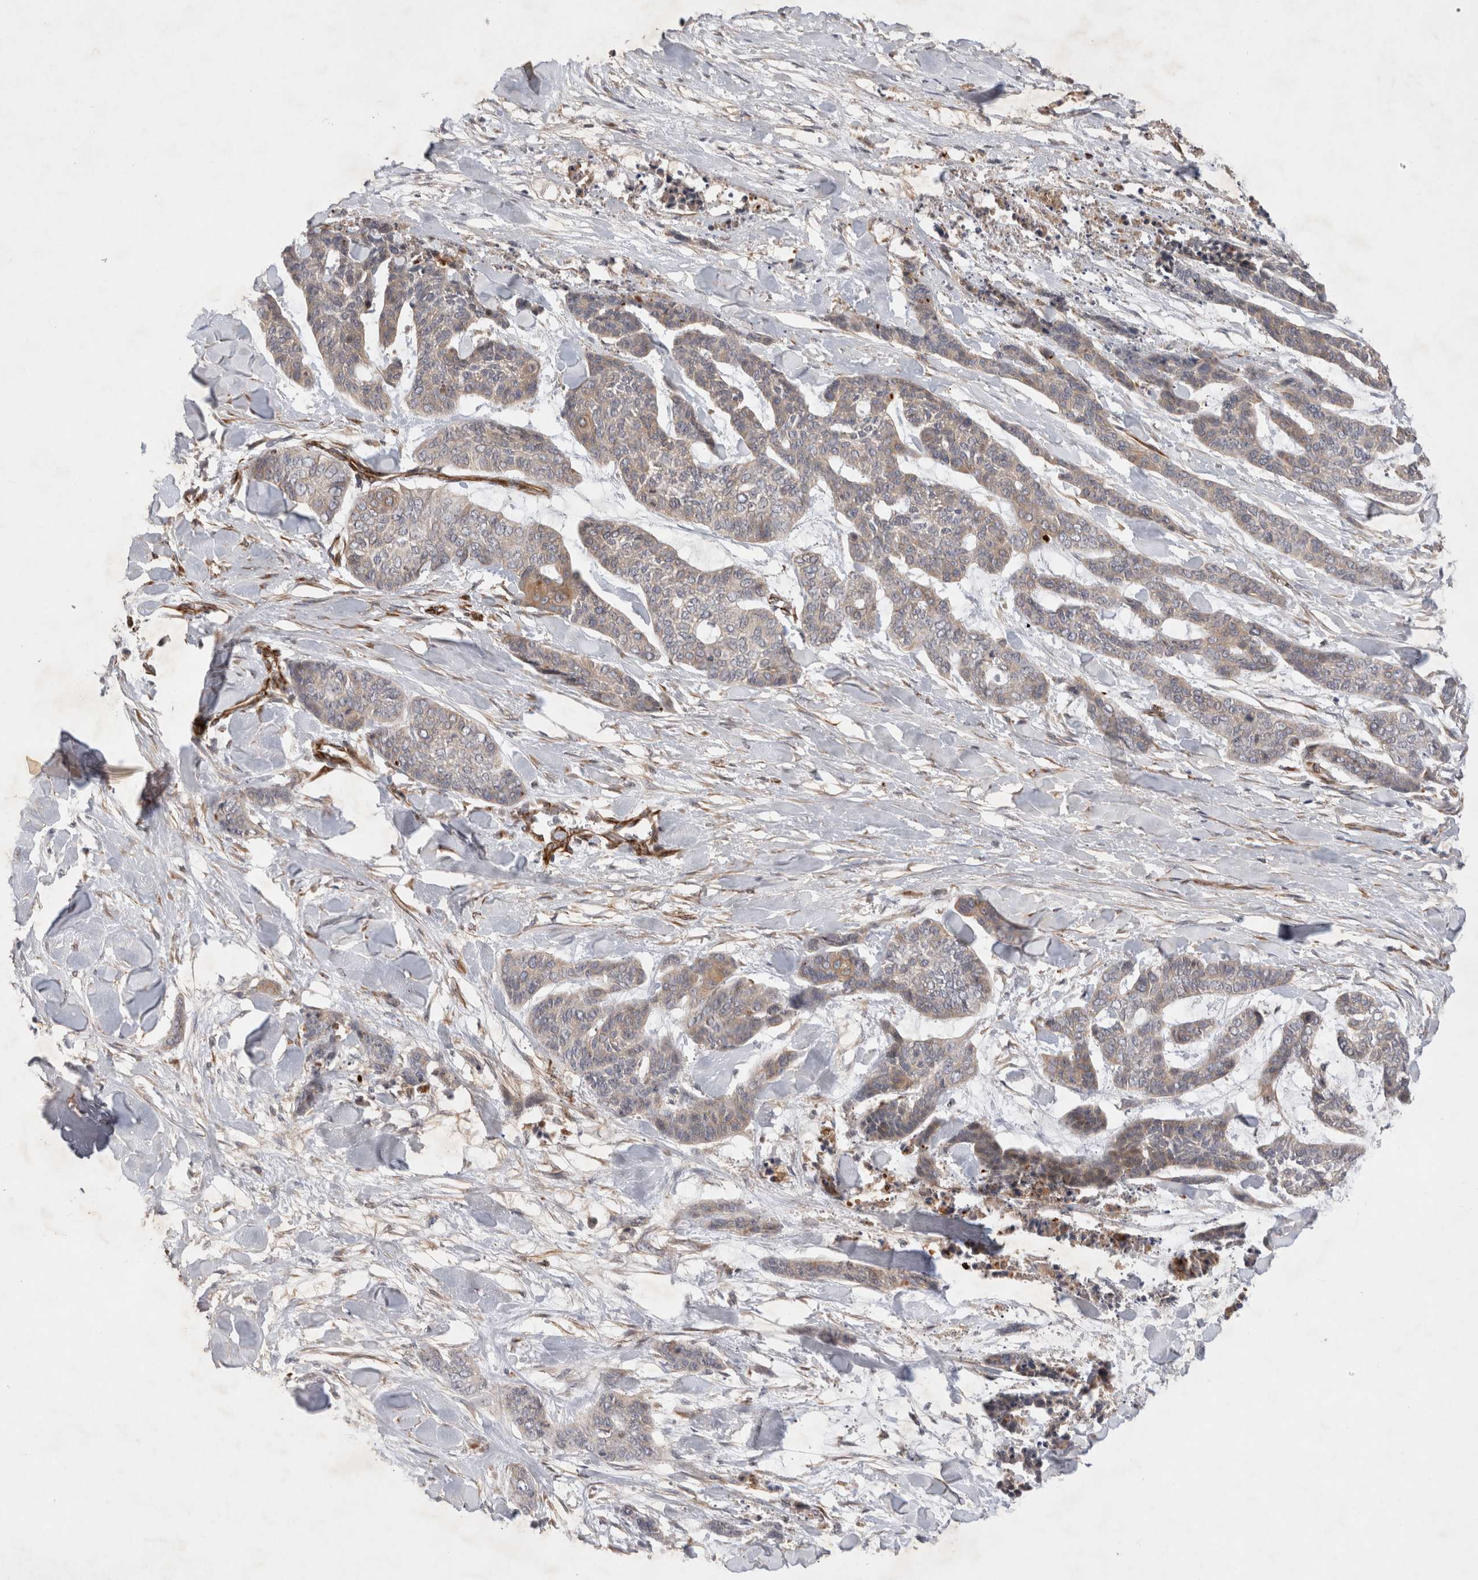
{"staining": {"intensity": "weak", "quantity": ">75%", "location": "cytoplasmic/membranous"}, "tissue": "skin cancer", "cell_type": "Tumor cells", "image_type": "cancer", "snomed": [{"axis": "morphology", "description": "Basal cell carcinoma"}, {"axis": "topography", "description": "Skin"}], "caption": "The micrograph demonstrates staining of skin cancer (basal cell carcinoma), revealing weak cytoplasmic/membranous protein expression (brown color) within tumor cells.", "gene": "NMU", "patient": {"sex": "female", "age": 64}}